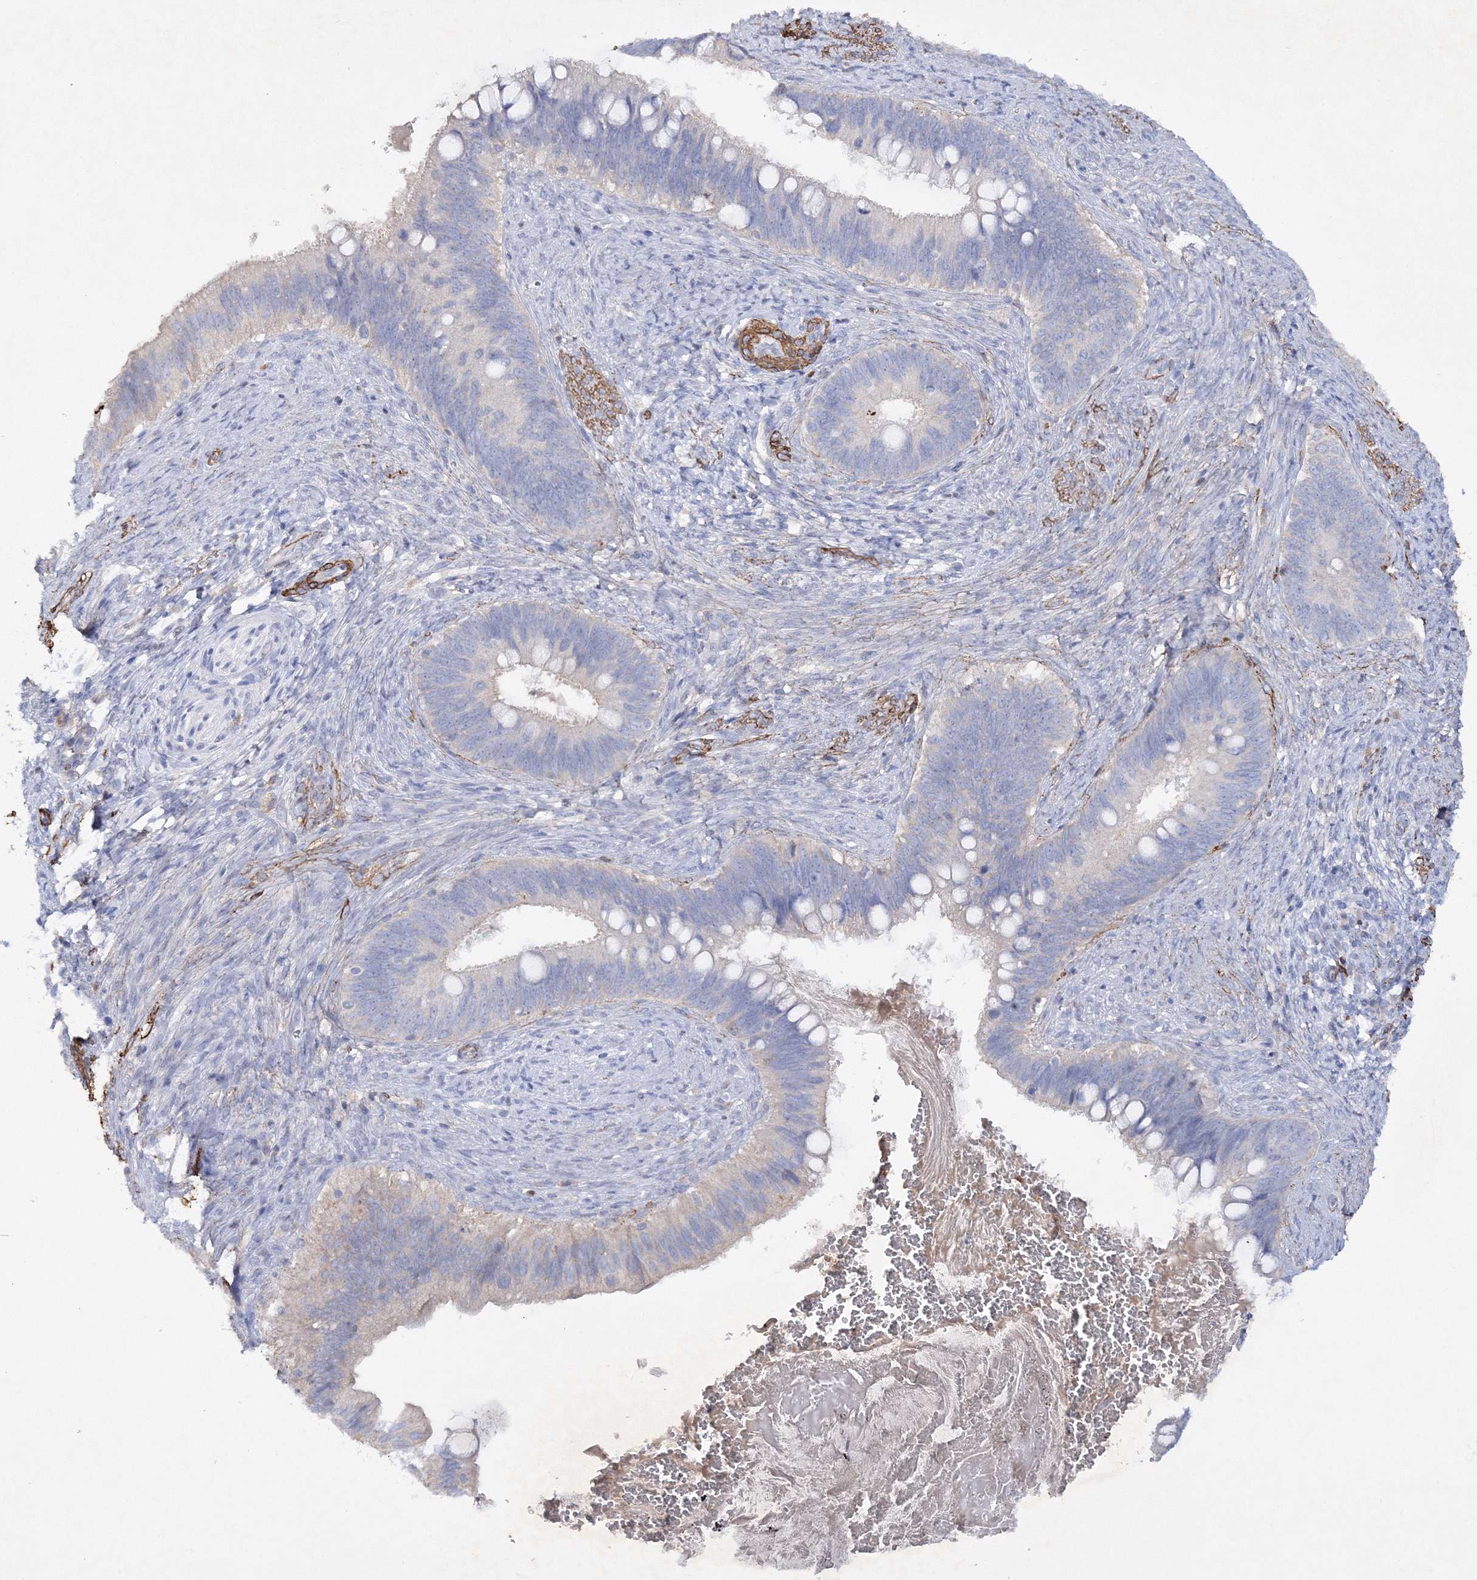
{"staining": {"intensity": "negative", "quantity": "none", "location": "none"}, "tissue": "cervical cancer", "cell_type": "Tumor cells", "image_type": "cancer", "snomed": [{"axis": "morphology", "description": "Adenocarcinoma, NOS"}, {"axis": "topography", "description": "Cervix"}], "caption": "High power microscopy micrograph of an IHC histopathology image of cervical cancer (adenocarcinoma), revealing no significant positivity in tumor cells.", "gene": "RTN2", "patient": {"sex": "female", "age": 42}}